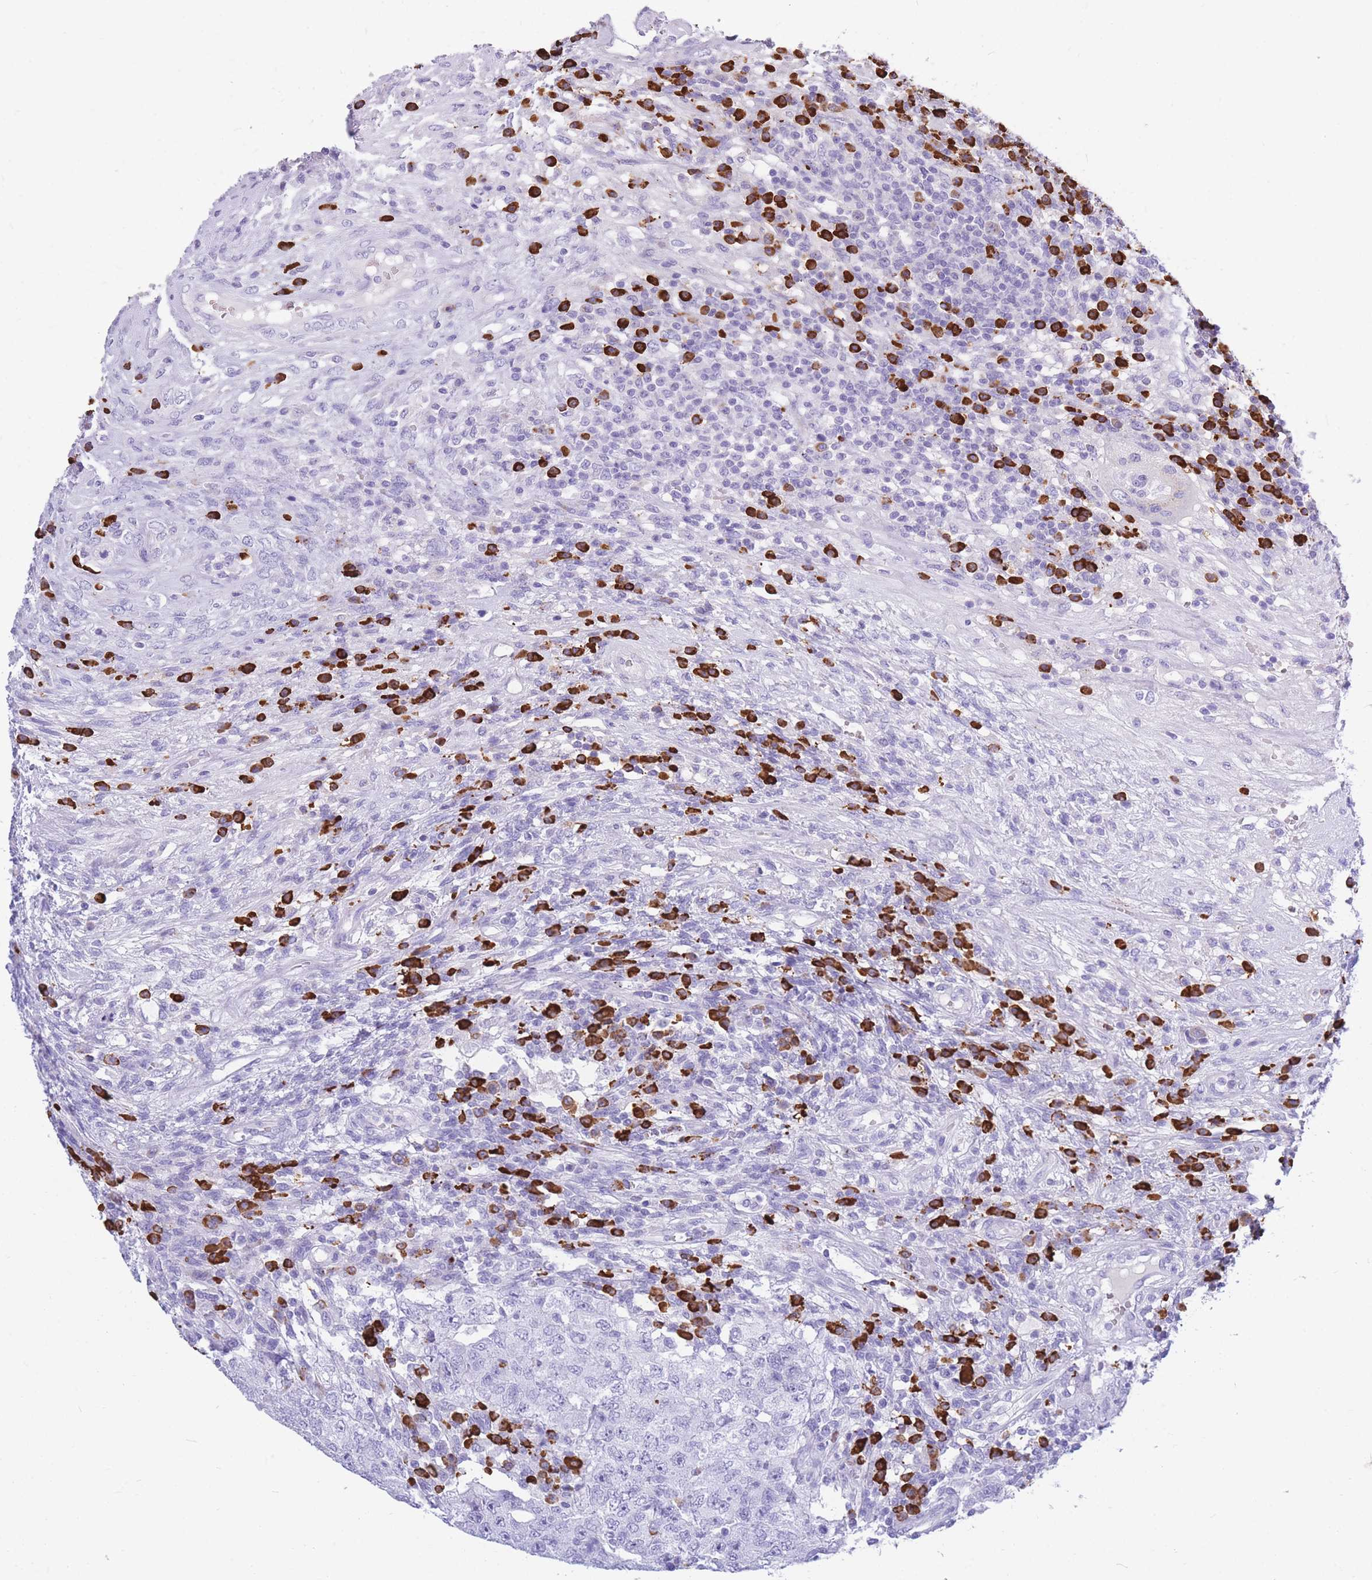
{"staining": {"intensity": "negative", "quantity": "none", "location": "none"}, "tissue": "testis cancer", "cell_type": "Tumor cells", "image_type": "cancer", "snomed": [{"axis": "morphology", "description": "Carcinoma, Embryonal, NOS"}, {"axis": "topography", "description": "Testis"}], "caption": "This photomicrograph is of embryonal carcinoma (testis) stained with immunohistochemistry (IHC) to label a protein in brown with the nuclei are counter-stained blue. There is no staining in tumor cells.", "gene": "ZFP62", "patient": {"sex": "male", "age": 26}}